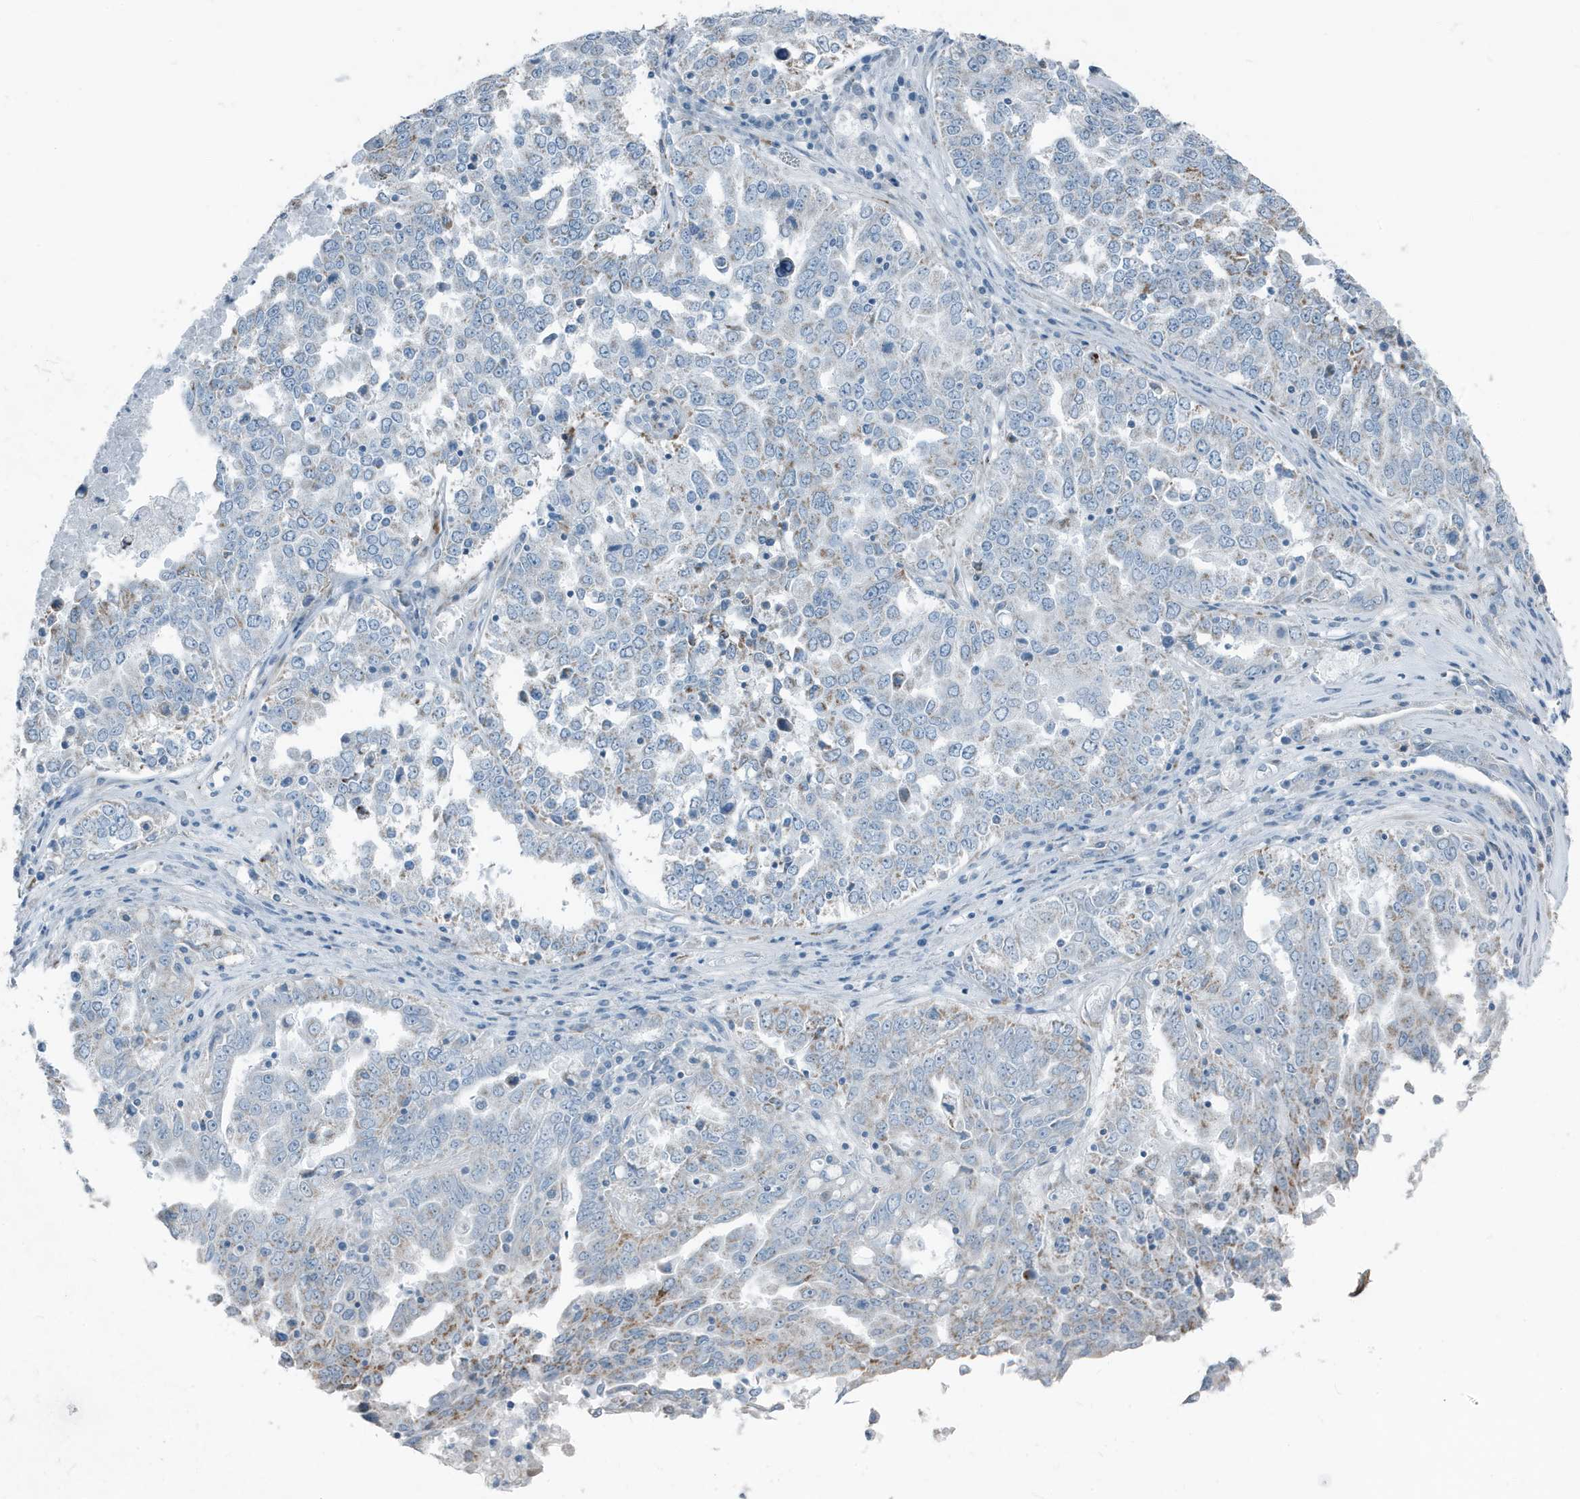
{"staining": {"intensity": "negative", "quantity": "none", "location": "none"}, "tissue": "ovarian cancer", "cell_type": "Tumor cells", "image_type": "cancer", "snomed": [{"axis": "morphology", "description": "Carcinoma, endometroid"}, {"axis": "topography", "description": "Ovary"}], "caption": "IHC histopathology image of ovarian cancer (endometroid carcinoma) stained for a protein (brown), which reveals no expression in tumor cells. (Brightfield microscopy of DAB immunohistochemistry (IHC) at high magnification).", "gene": "FAM162A", "patient": {"sex": "female", "age": 62}}